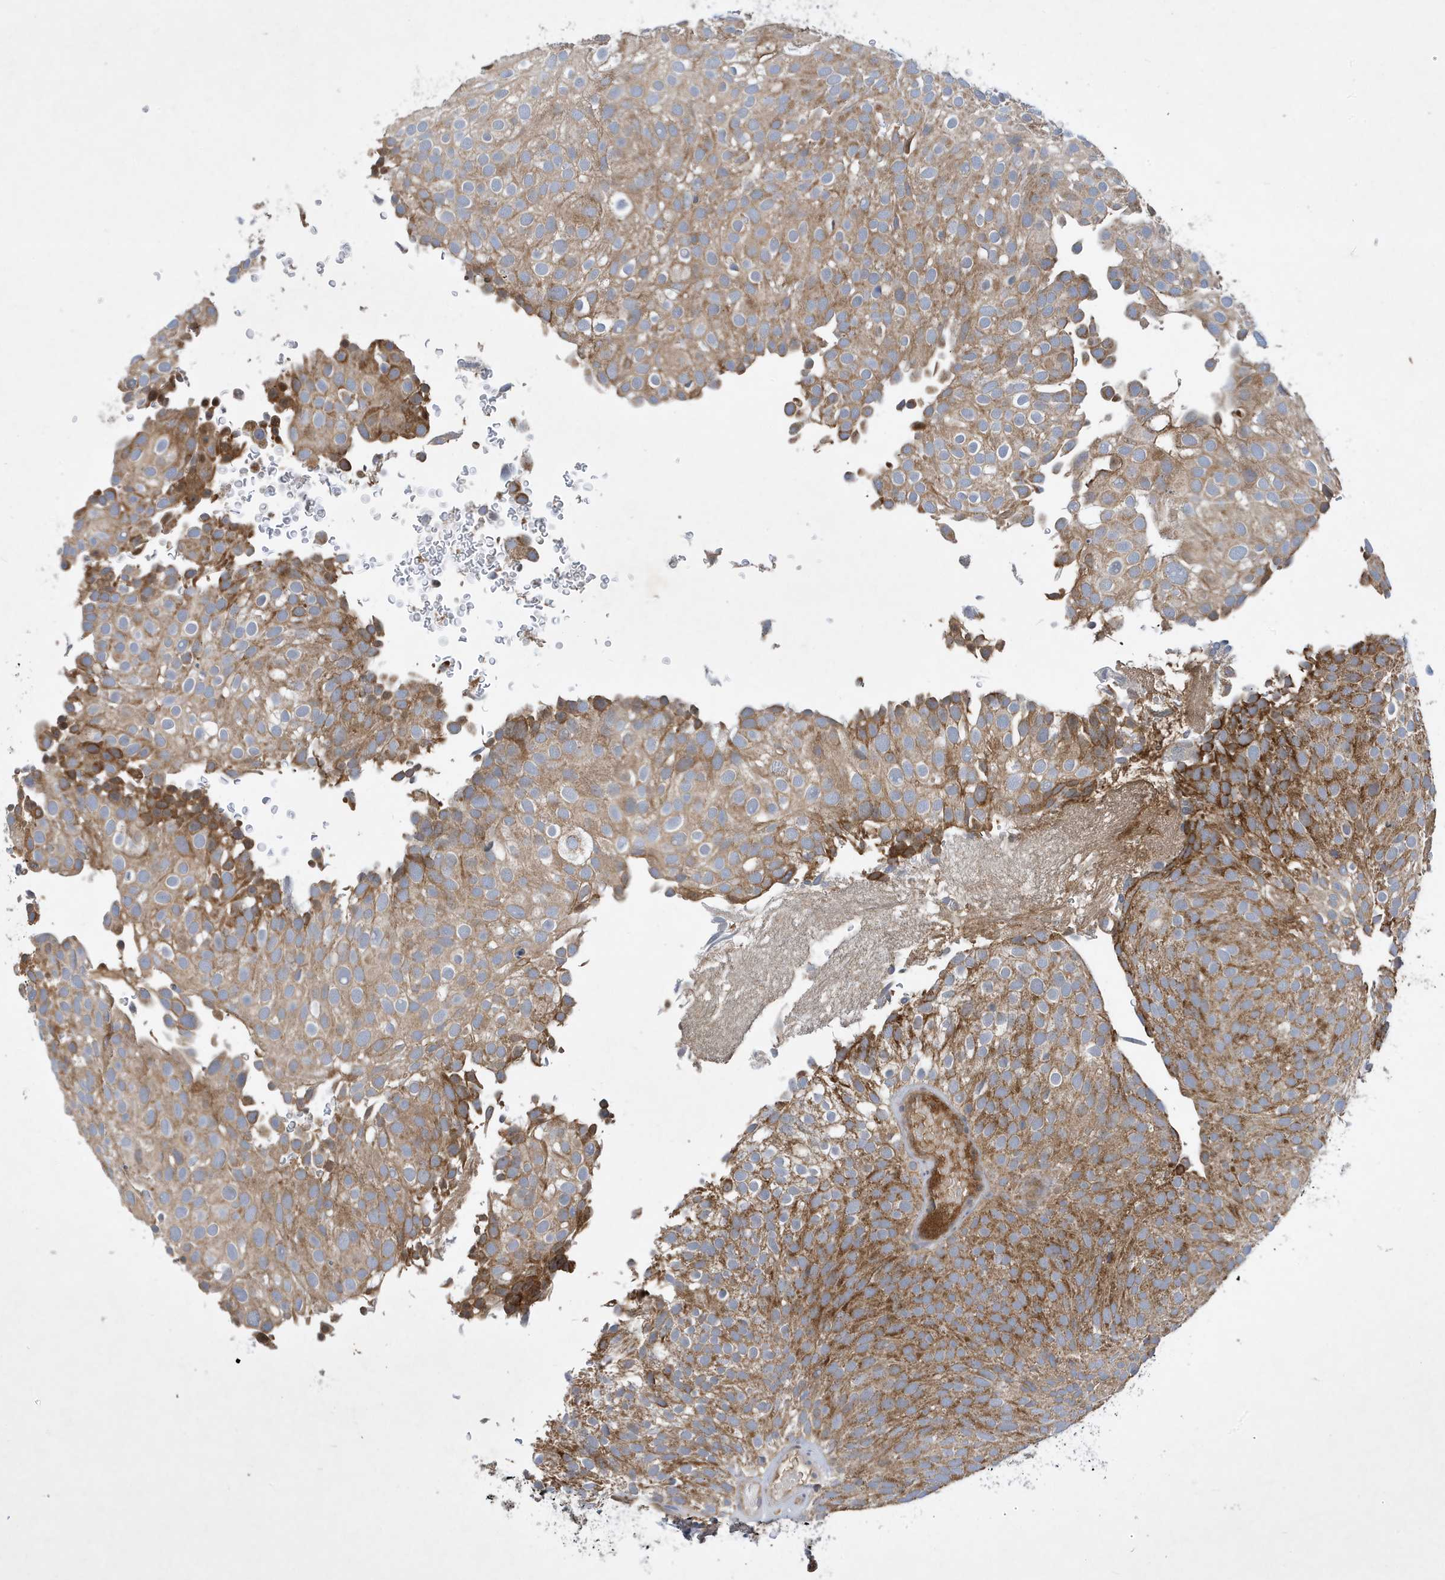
{"staining": {"intensity": "moderate", "quantity": ">75%", "location": "cytoplasmic/membranous"}, "tissue": "urothelial cancer", "cell_type": "Tumor cells", "image_type": "cancer", "snomed": [{"axis": "morphology", "description": "Urothelial carcinoma, Low grade"}, {"axis": "topography", "description": "Urinary bladder"}], "caption": "Tumor cells demonstrate medium levels of moderate cytoplasmic/membranous staining in approximately >75% of cells in human urothelial cancer.", "gene": "STK19", "patient": {"sex": "male", "age": 78}}